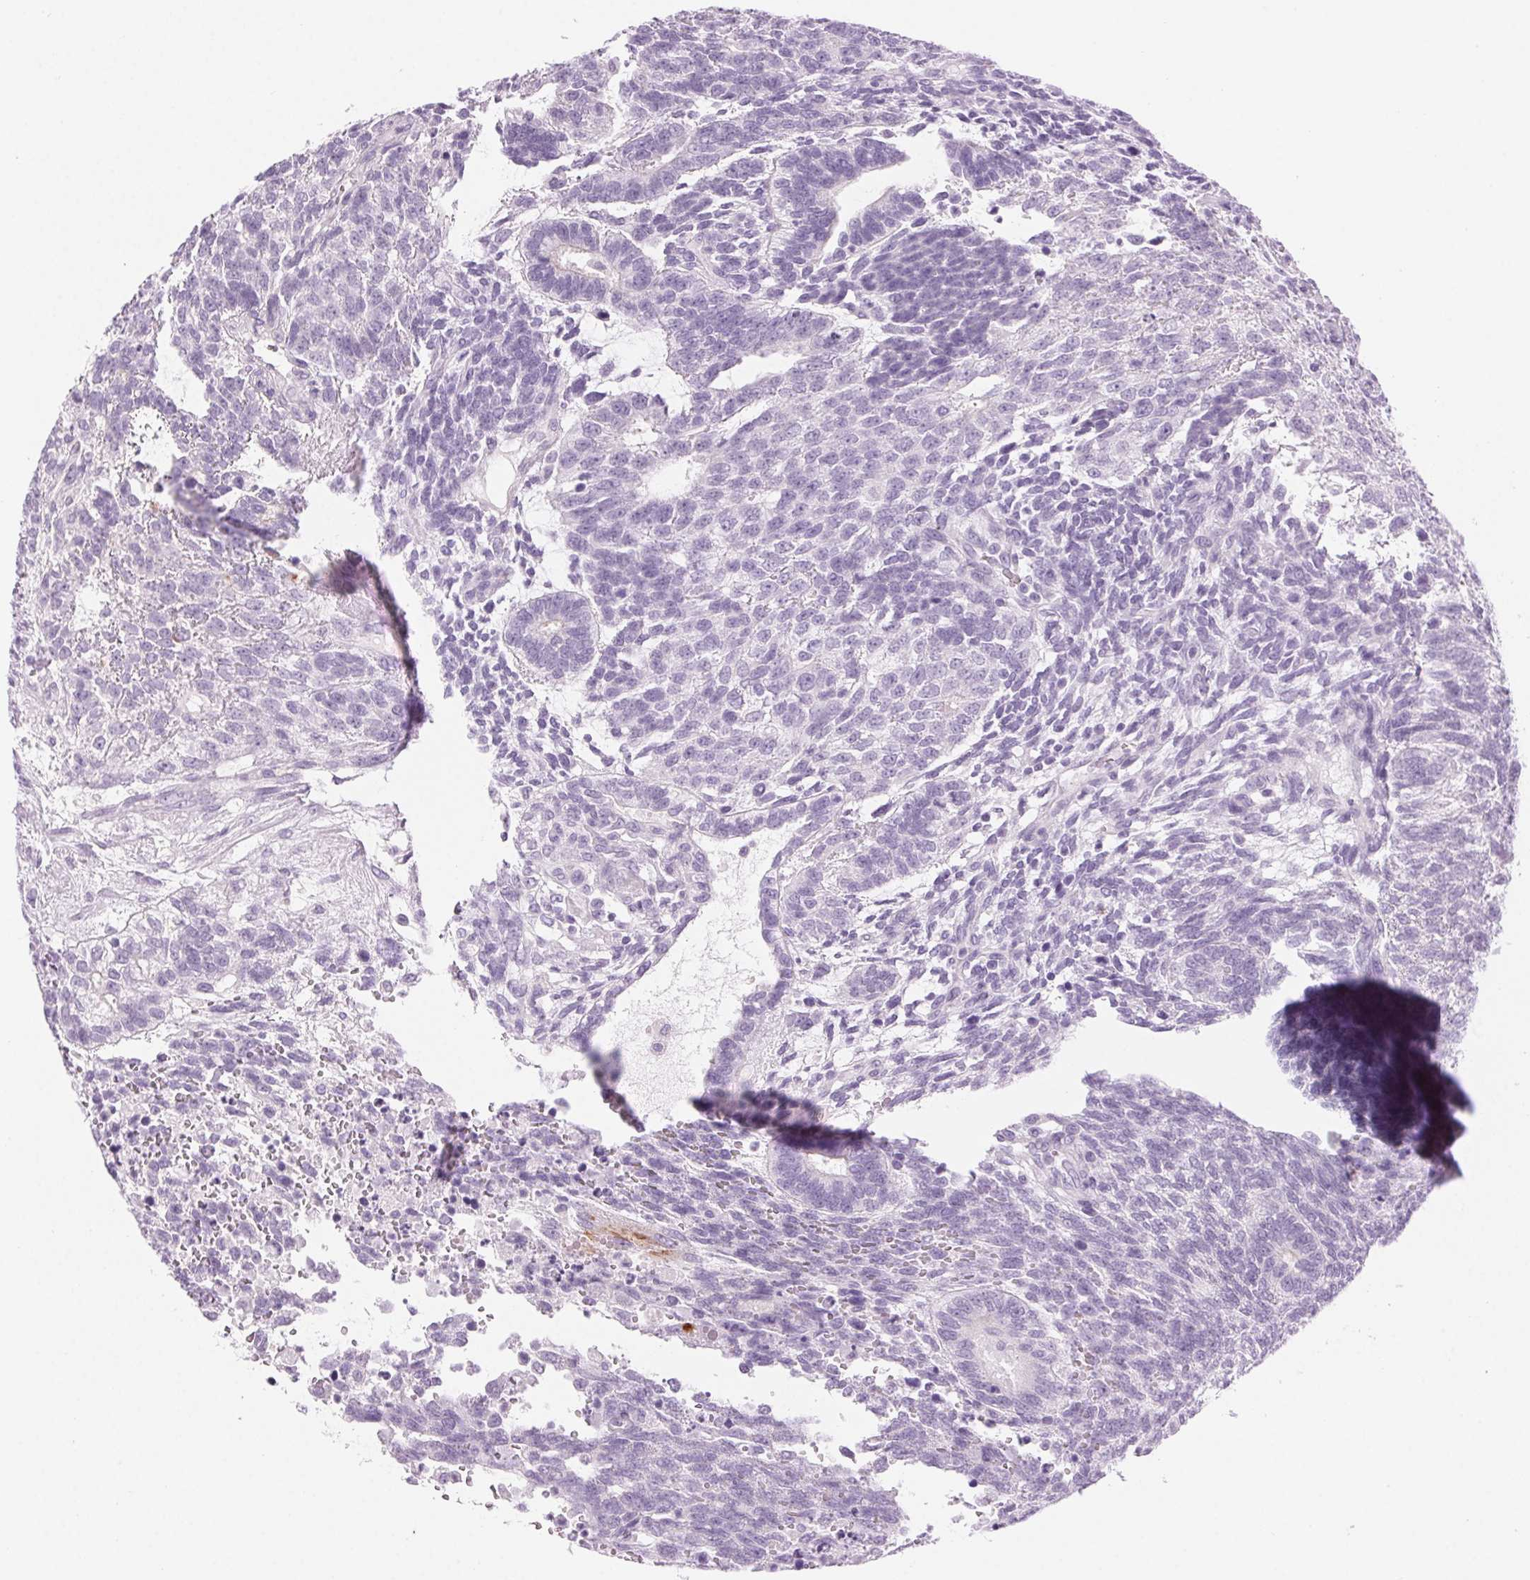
{"staining": {"intensity": "negative", "quantity": "none", "location": "none"}, "tissue": "testis cancer", "cell_type": "Tumor cells", "image_type": "cancer", "snomed": [{"axis": "morphology", "description": "Carcinoma, Embryonal, NOS"}, {"axis": "topography", "description": "Testis"}], "caption": "Tumor cells are negative for protein expression in human testis embryonal carcinoma.", "gene": "LRP2", "patient": {"sex": "male", "age": 23}}